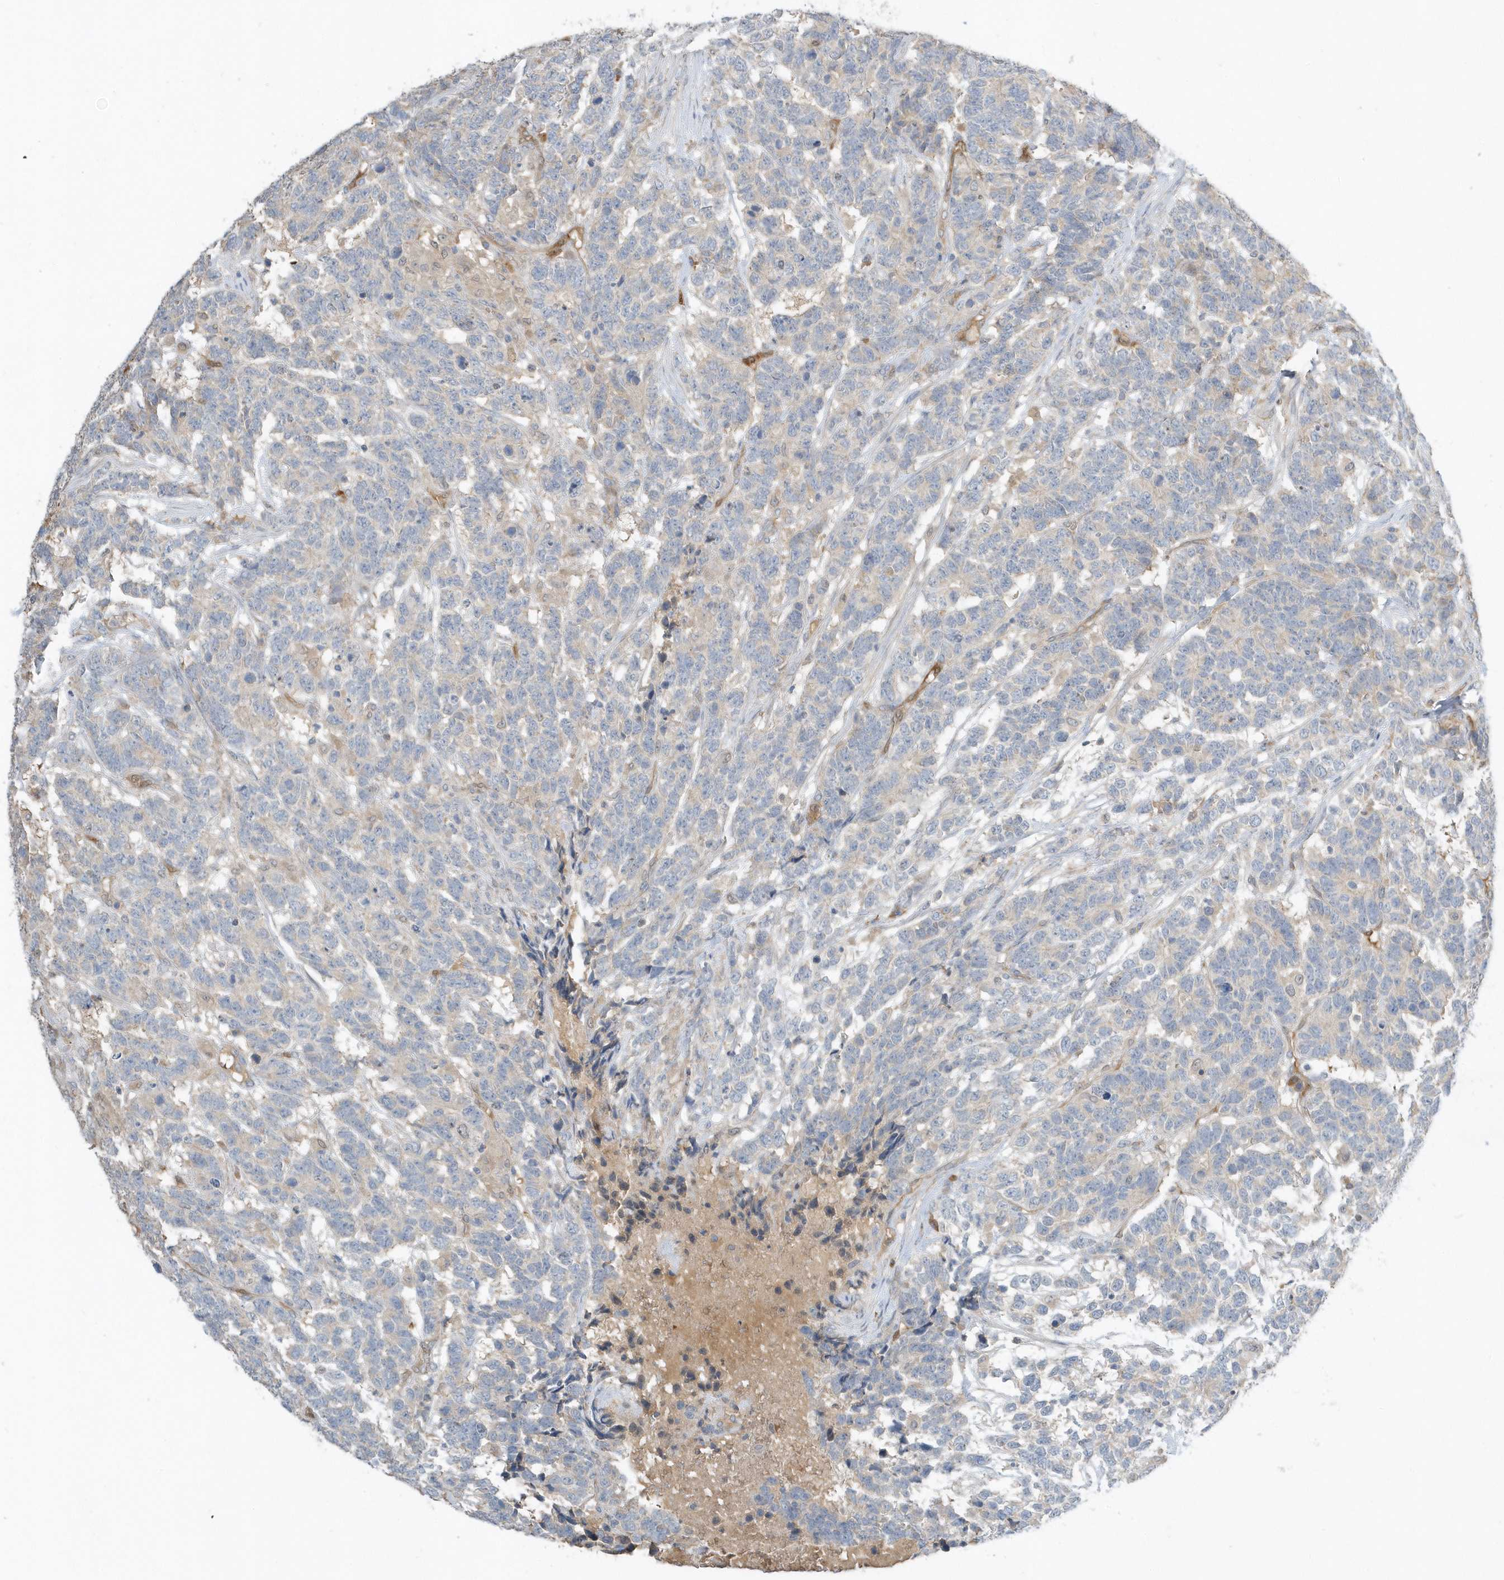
{"staining": {"intensity": "negative", "quantity": "none", "location": "none"}, "tissue": "testis cancer", "cell_type": "Tumor cells", "image_type": "cancer", "snomed": [{"axis": "morphology", "description": "Carcinoma, Embryonal, NOS"}, {"axis": "topography", "description": "Testis"}], "caption": "Tumor cells are negative for protein expression in human testis embryonal carcinoma.", "gene": "USP53", "patient": {"sex": "male", "age": 26}}